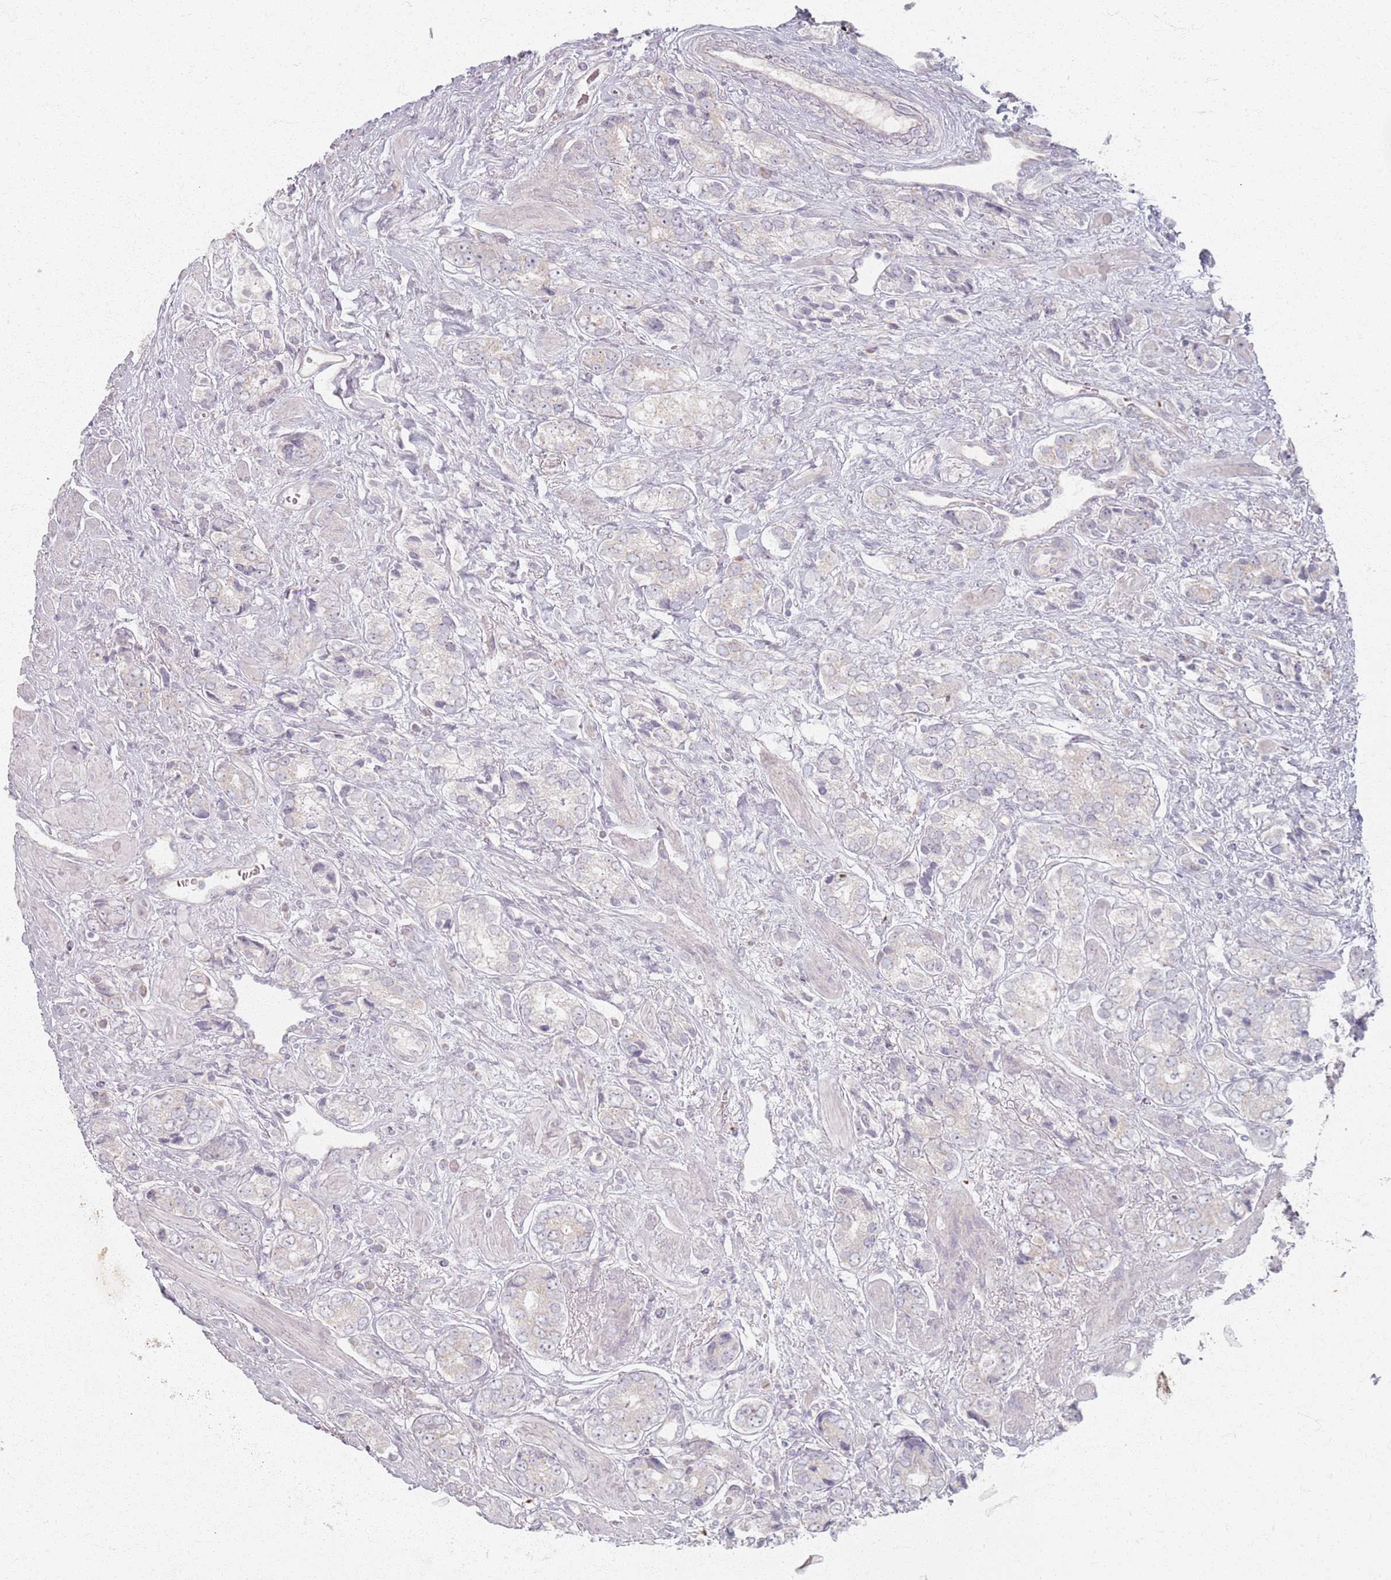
{"staining": {"intensity": "negative", "quantity": "none", "location": "none"}, "tissue": "prostate cancer", "cell_type": "Tumor cells", "image_type": "cancer", "snomed": [{"axis": "morphology", "description": "Adenocarcinoma, High grade"}, {"axis": "topography", "description": "Prostate and seminal vesicle, NOS"}], "caption": "Immunohistochemical staining of human high-grade adenocarcinoma (prostate) reveals no significant expression in tumor cells.", "gene": "PKD2L2", "patient": {"sex": "male", "age": 64}}